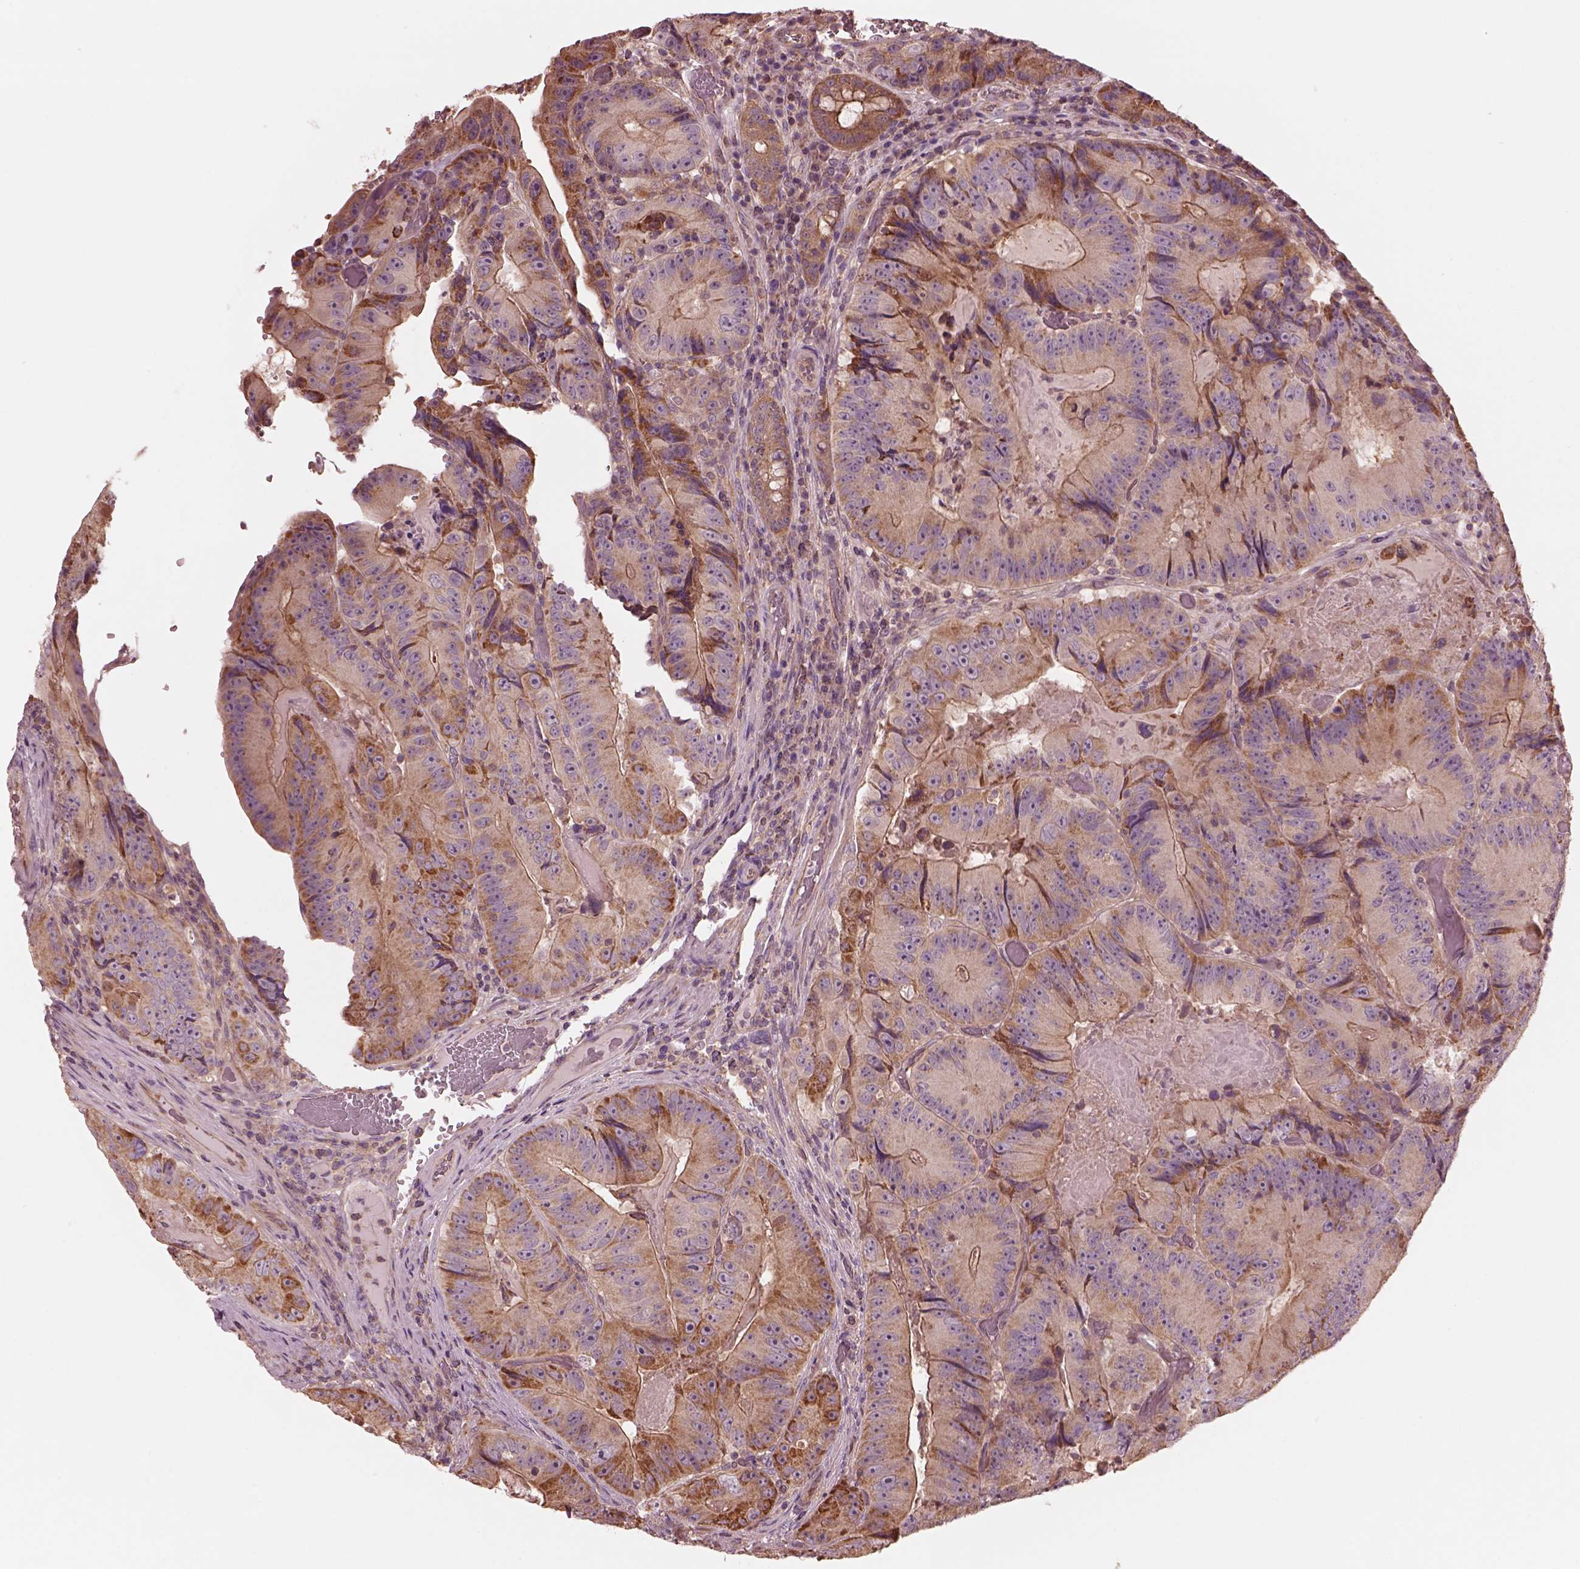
{"staining": {"intensity": "moderate", "quantity": ">75%", "location": "cytoplasmic/membranous"}, "tissue": "colorectal cancer", "cell_type": "Tumor cells", "image_type": "cancer", "snomed": [{"axis": "morphology", "description": "Adenocarcinoma, NOS"}, {"axis": "topography", "description": "Colon"}], "caption": "Colorectal cancer (adenocarcinoma) stained for a protein reveals moderate cytoplasmic/membranous positivity in tumor cells.", "gene": "STK33", "patient": {"sex": "female", "age": 86}}